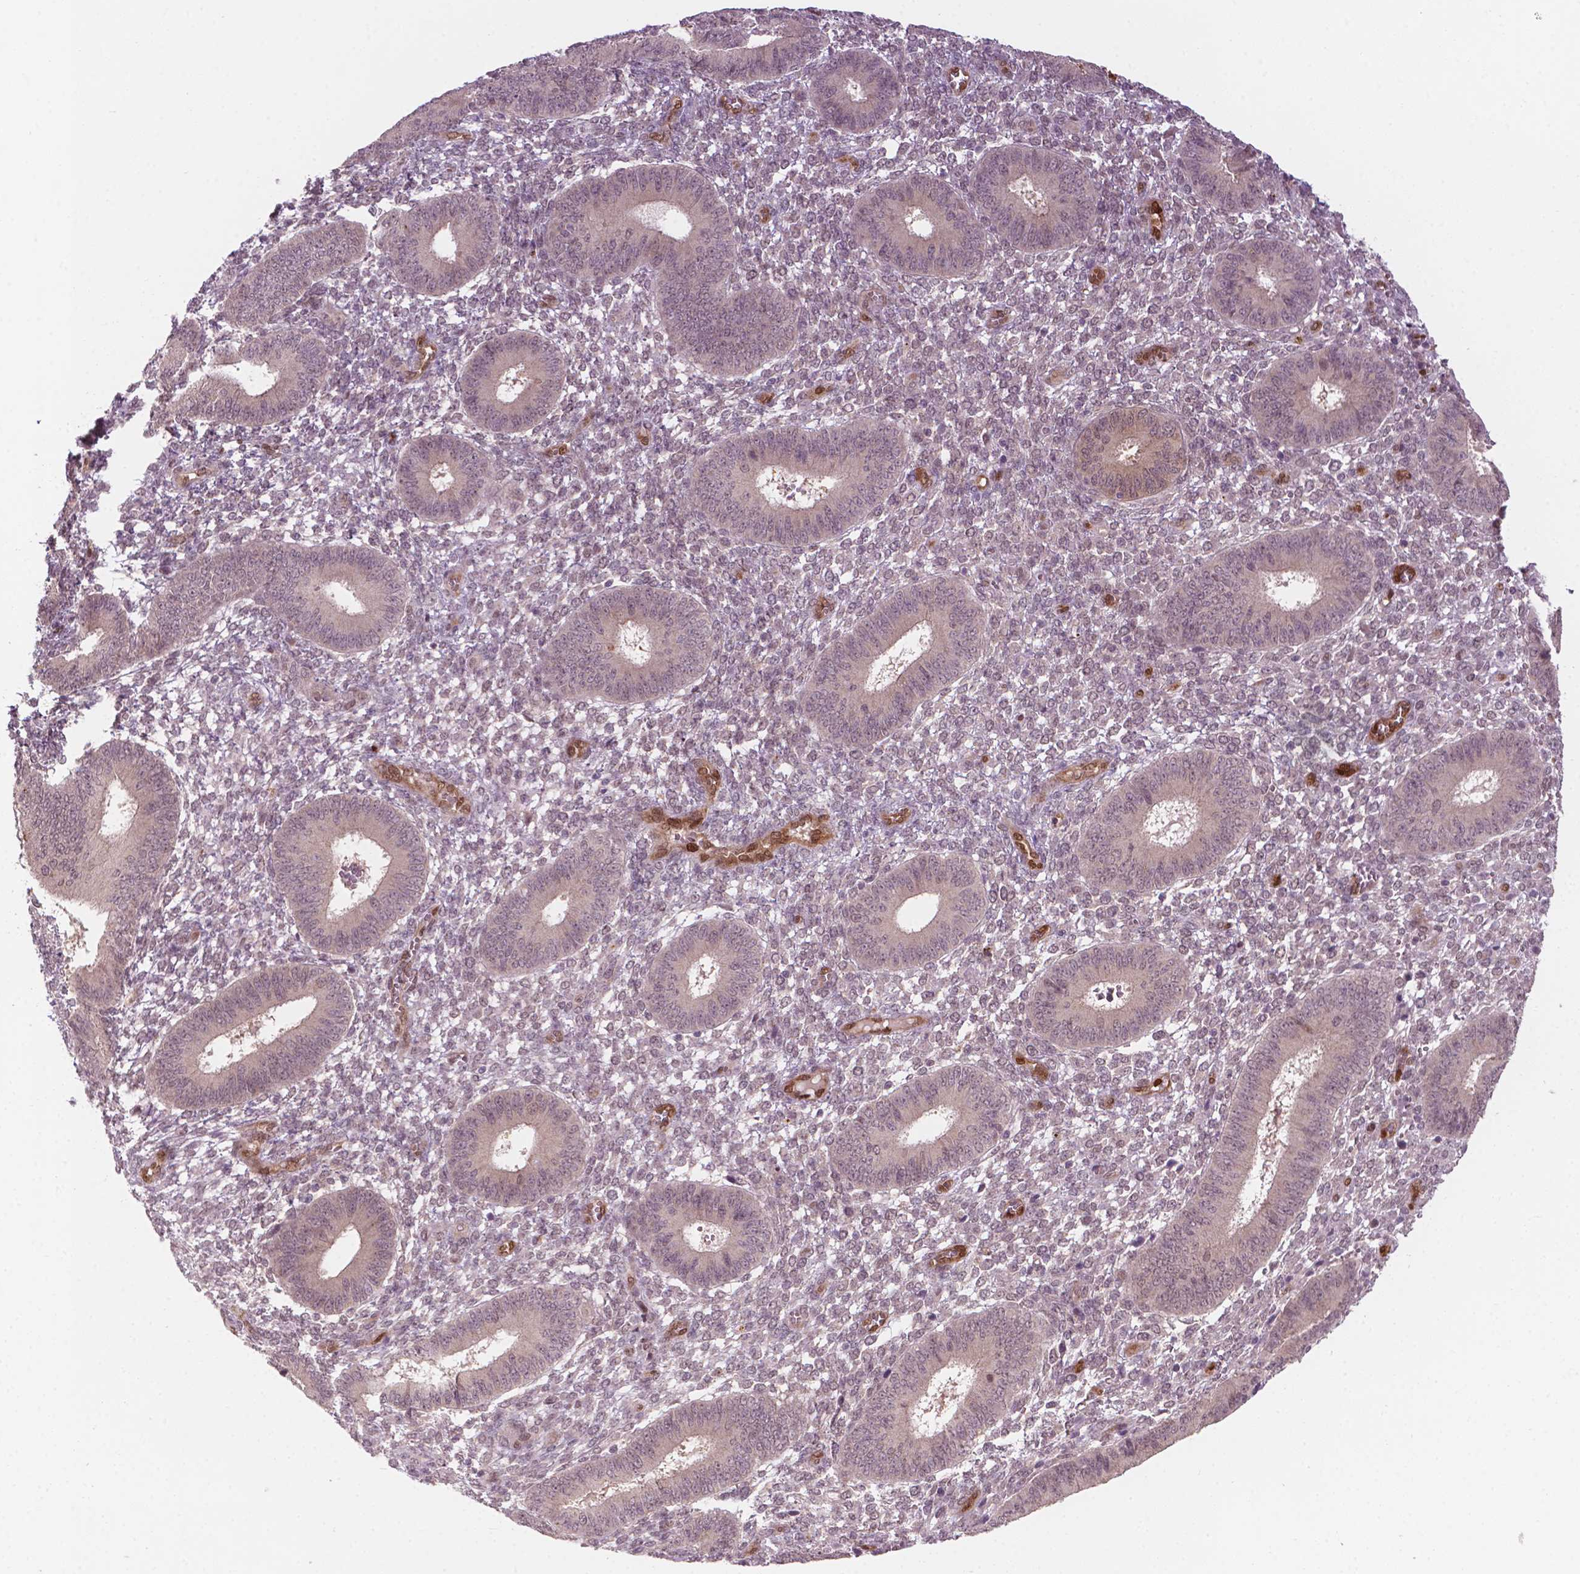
{"staining": {"intensity": "negative", "quantity": "none", "location": "none"}, "tissue": "endometrium", "cell_type": "Cells in endometrial stroma", "image_type": "normal", "snomed": [{"axis": "morphology", "description": "Normal tissue, NOS"}, {"axis": "topography", "description": "Endometrium"}], "caption": "An immunohistochemistry image of unremarkable endometrium is shown. There is no staining in cells in endometrial stroma of endometrium.", "gene": "NFAT5", "patient": {"sex": "female", "age": 42}}